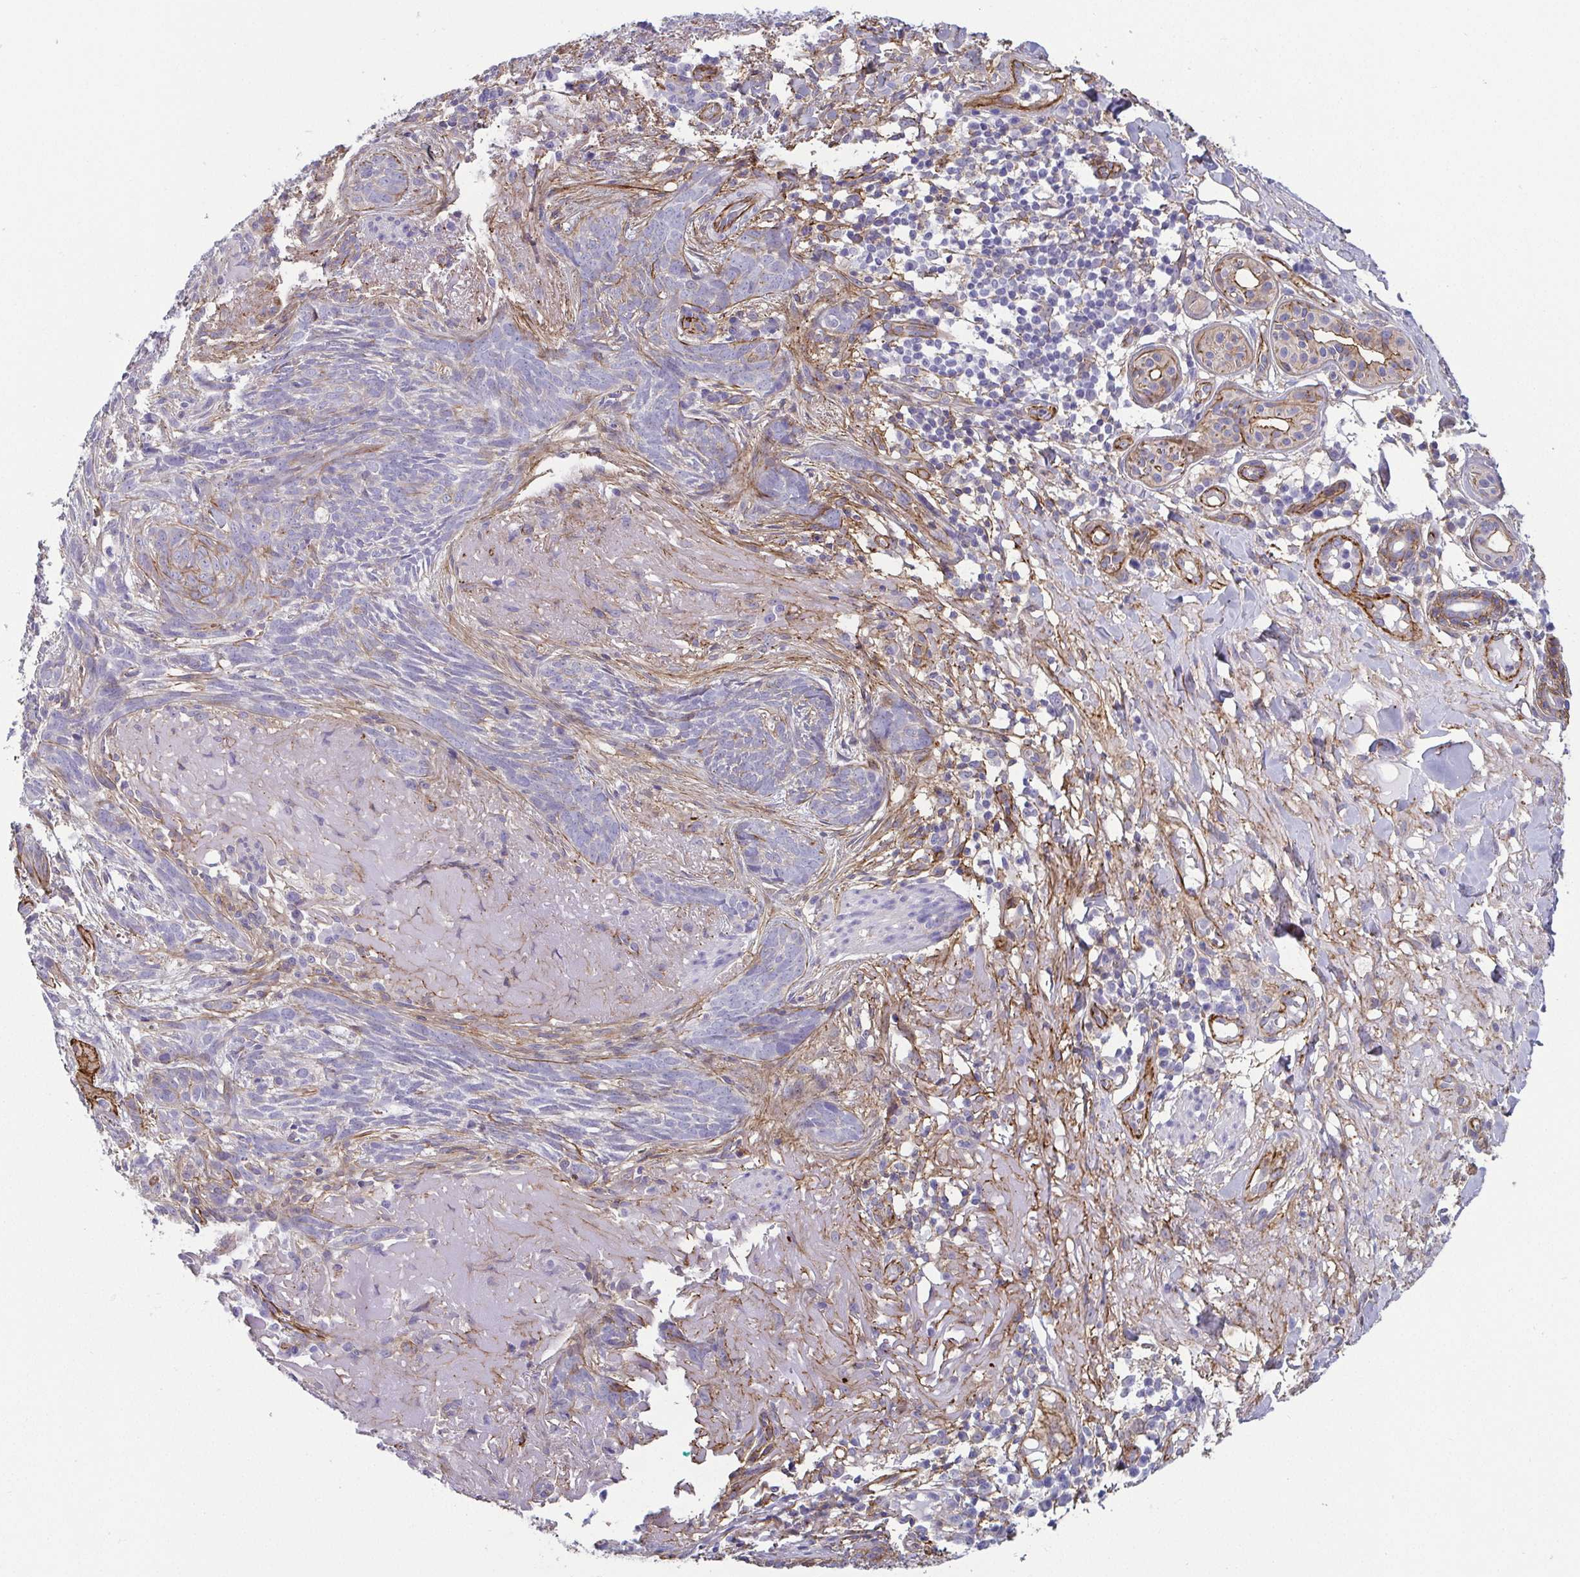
{"staining": {"intensity": "negative", "quantity": "none", "location": "none"}, "tissue": "skin cancer", "cell_type": "Tumor cells", "image_type": "cancer", "snomed": [{"axis": "morphology", "description": "Basal cell carcinoma"}, {"axis": "topography", "description": "Skin"}], "caption": "High power microscopy image of an IHC image of basal cell carcinoma (skin), revealing no significant expression in tumor cells.", "gene": "LIMA1", "patient": {"sex": "female", "age": 93}}